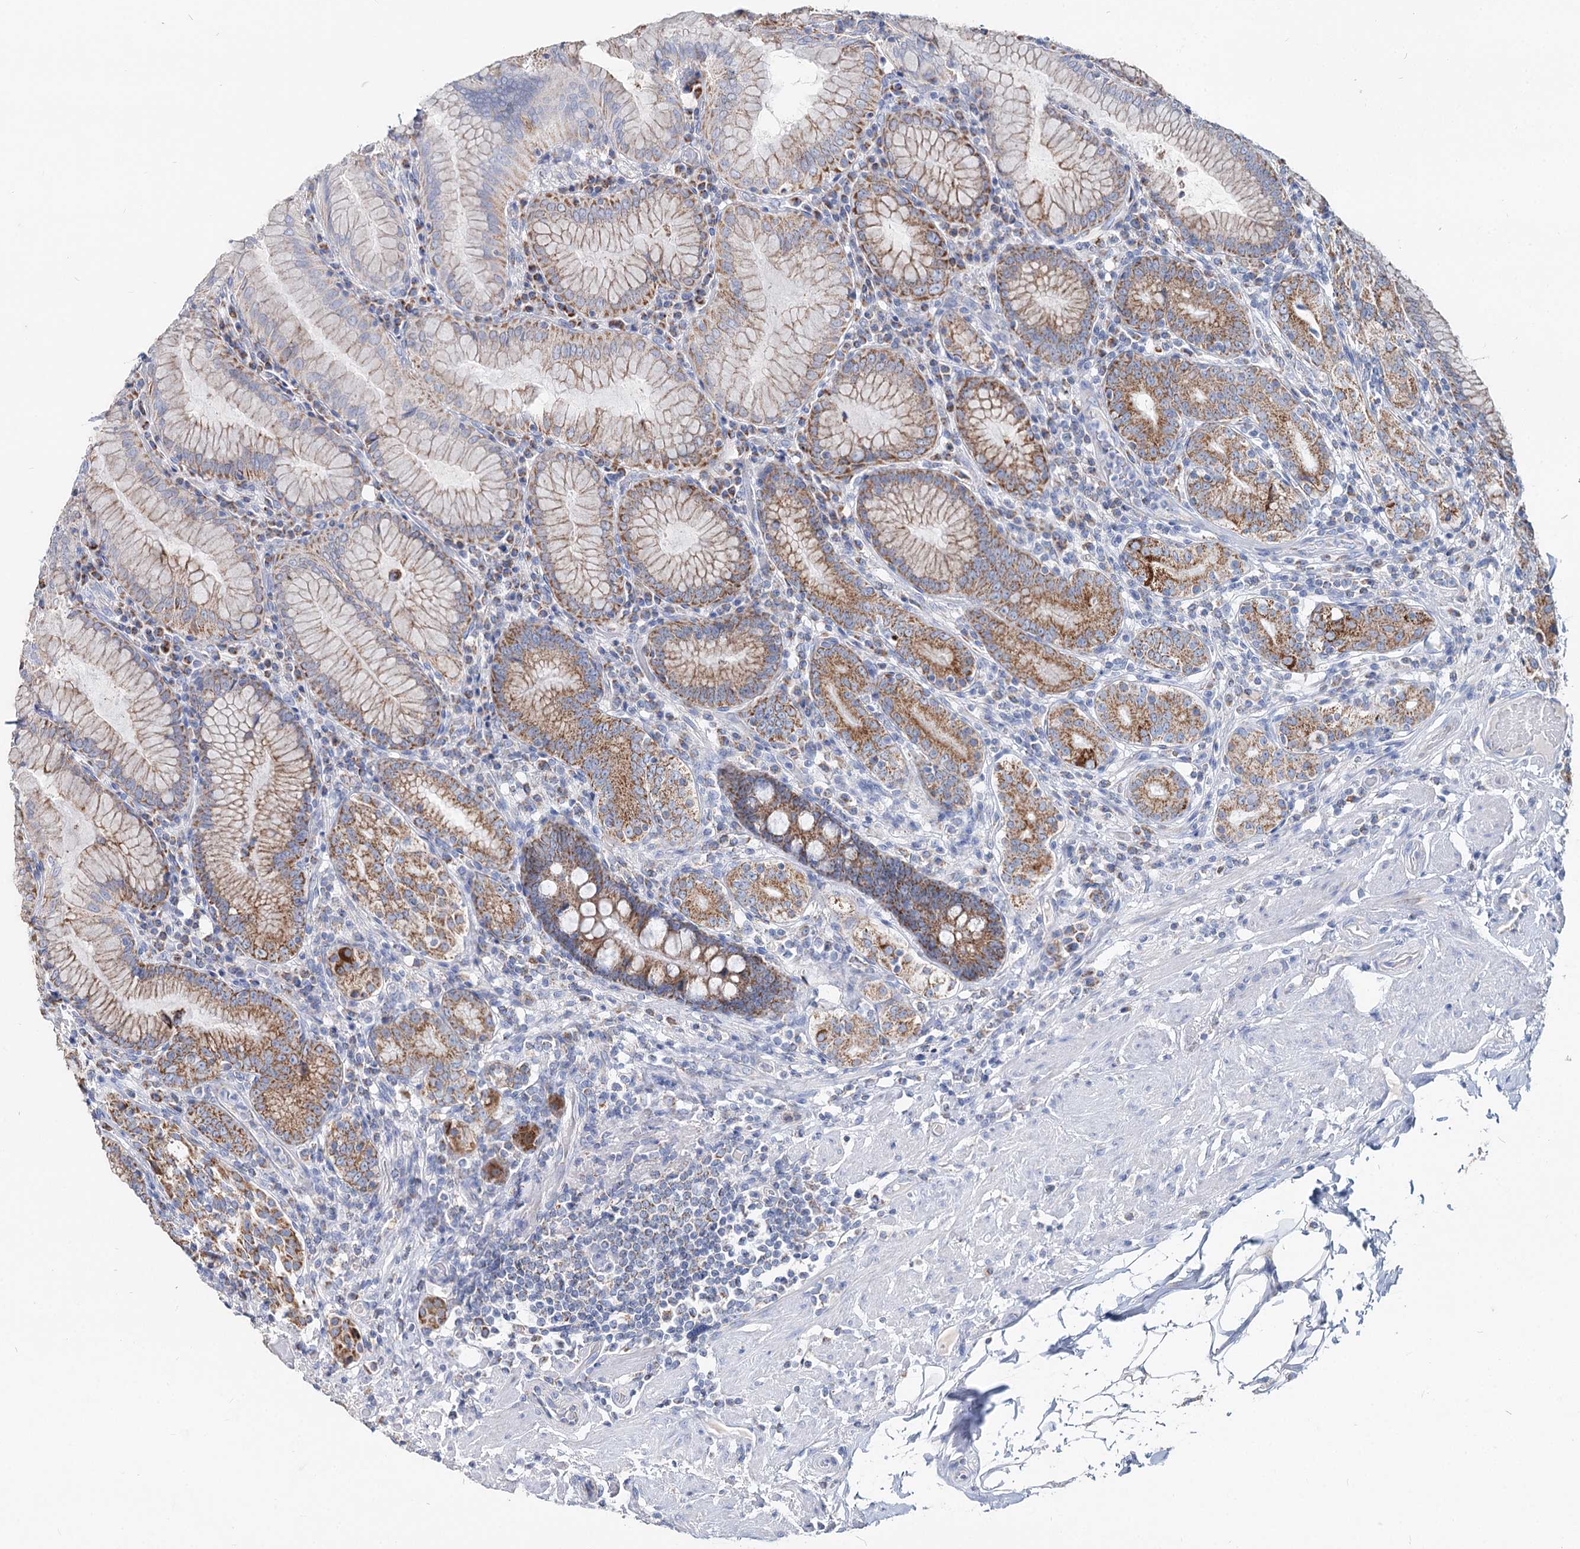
{"staining": {"intensity": "strong", "quantity": "25%-75%", "location": "cytoplasmic/membranous"}, "tissue": "stomach", "cell_type": "Glandular cells", "image_type": "normal", "snomed": [{"axis": "morphology", "description": "Normal tissue, NOS"}, {"axis": "topography", "description": "Stomach, upper"}, {"axis": "topography", "description": "Stomach, lower"}], "caption": "Stomach stained with immunohistochemistry shows strong cytoplasmic/membranous staining in approximately 25%-75% of glandular cells. The staining was performed using DAB (3,3'-diaminobenzidine) to visualize the protein expression in brown, while the nuclei were stained in blue with hematoxylin (Magnification: 20x).", "gene": "MCCC2", "patient": {"sex": "female", "age": 76}}